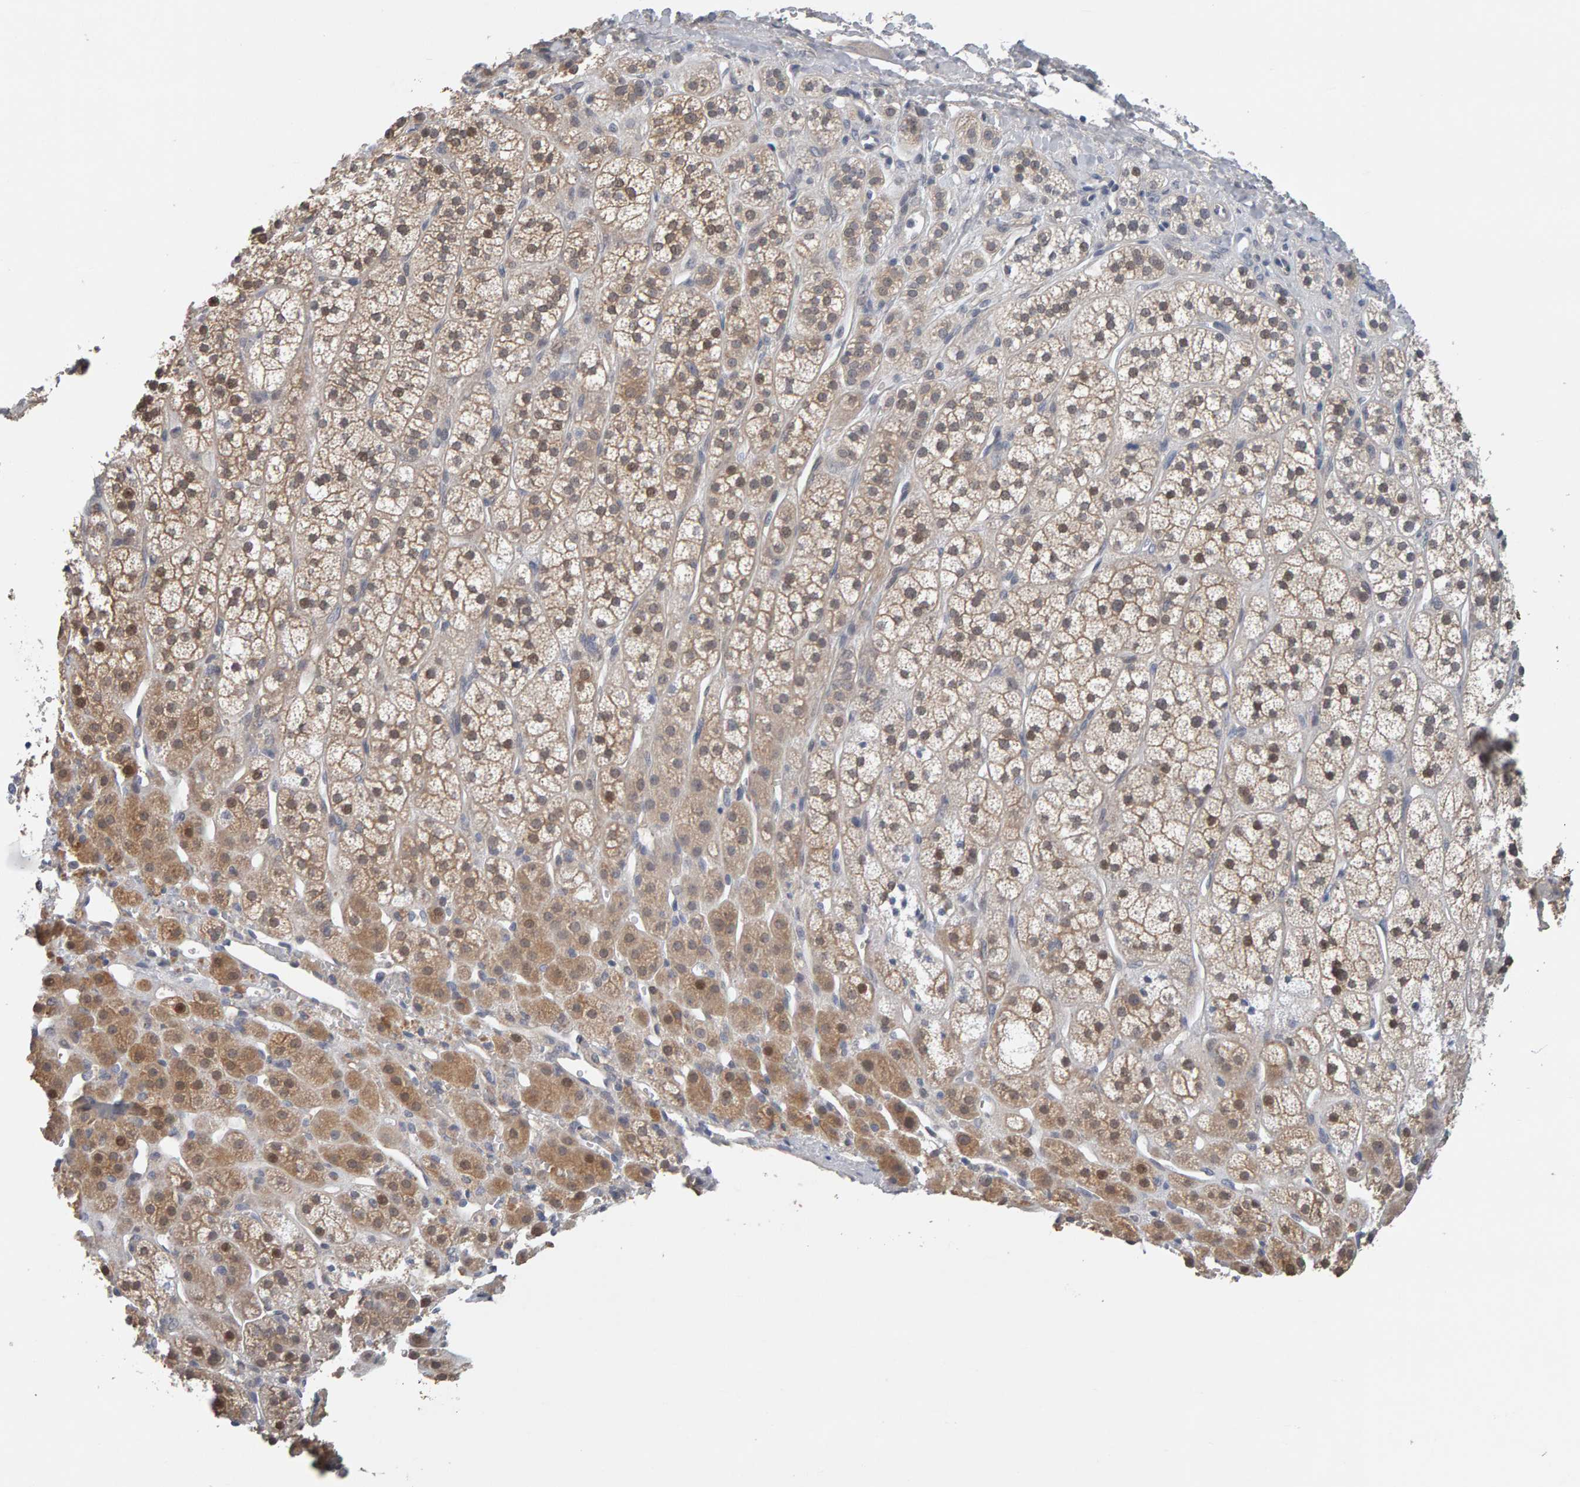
{"staining": {"intensity": "moderate", "quantity": ">75%", "location": "cytoplasmic/membranous,nuclear"}, "tissue": "adrenal gland", "cell_type": "Glandular cells", "image_type": "normal", "snomed": [{"axis": "morphology", "description": "Normal tissue, NOS"}, {"axis": "topography", "description": "Adrenal gland"}], "caption": "A brown stain labels moderate cytoplasmic/membranous,nuclear positivity of a protein in glandular cells of benign adrenal gland. (Stains: DAB (3,3'-diaminobenzidine) in brown, nuclei in blue, Microscopy: brightfield microscopy at high magnification).", "gene": "GFUS", "patient": {"sex": "male", "age": 56}}